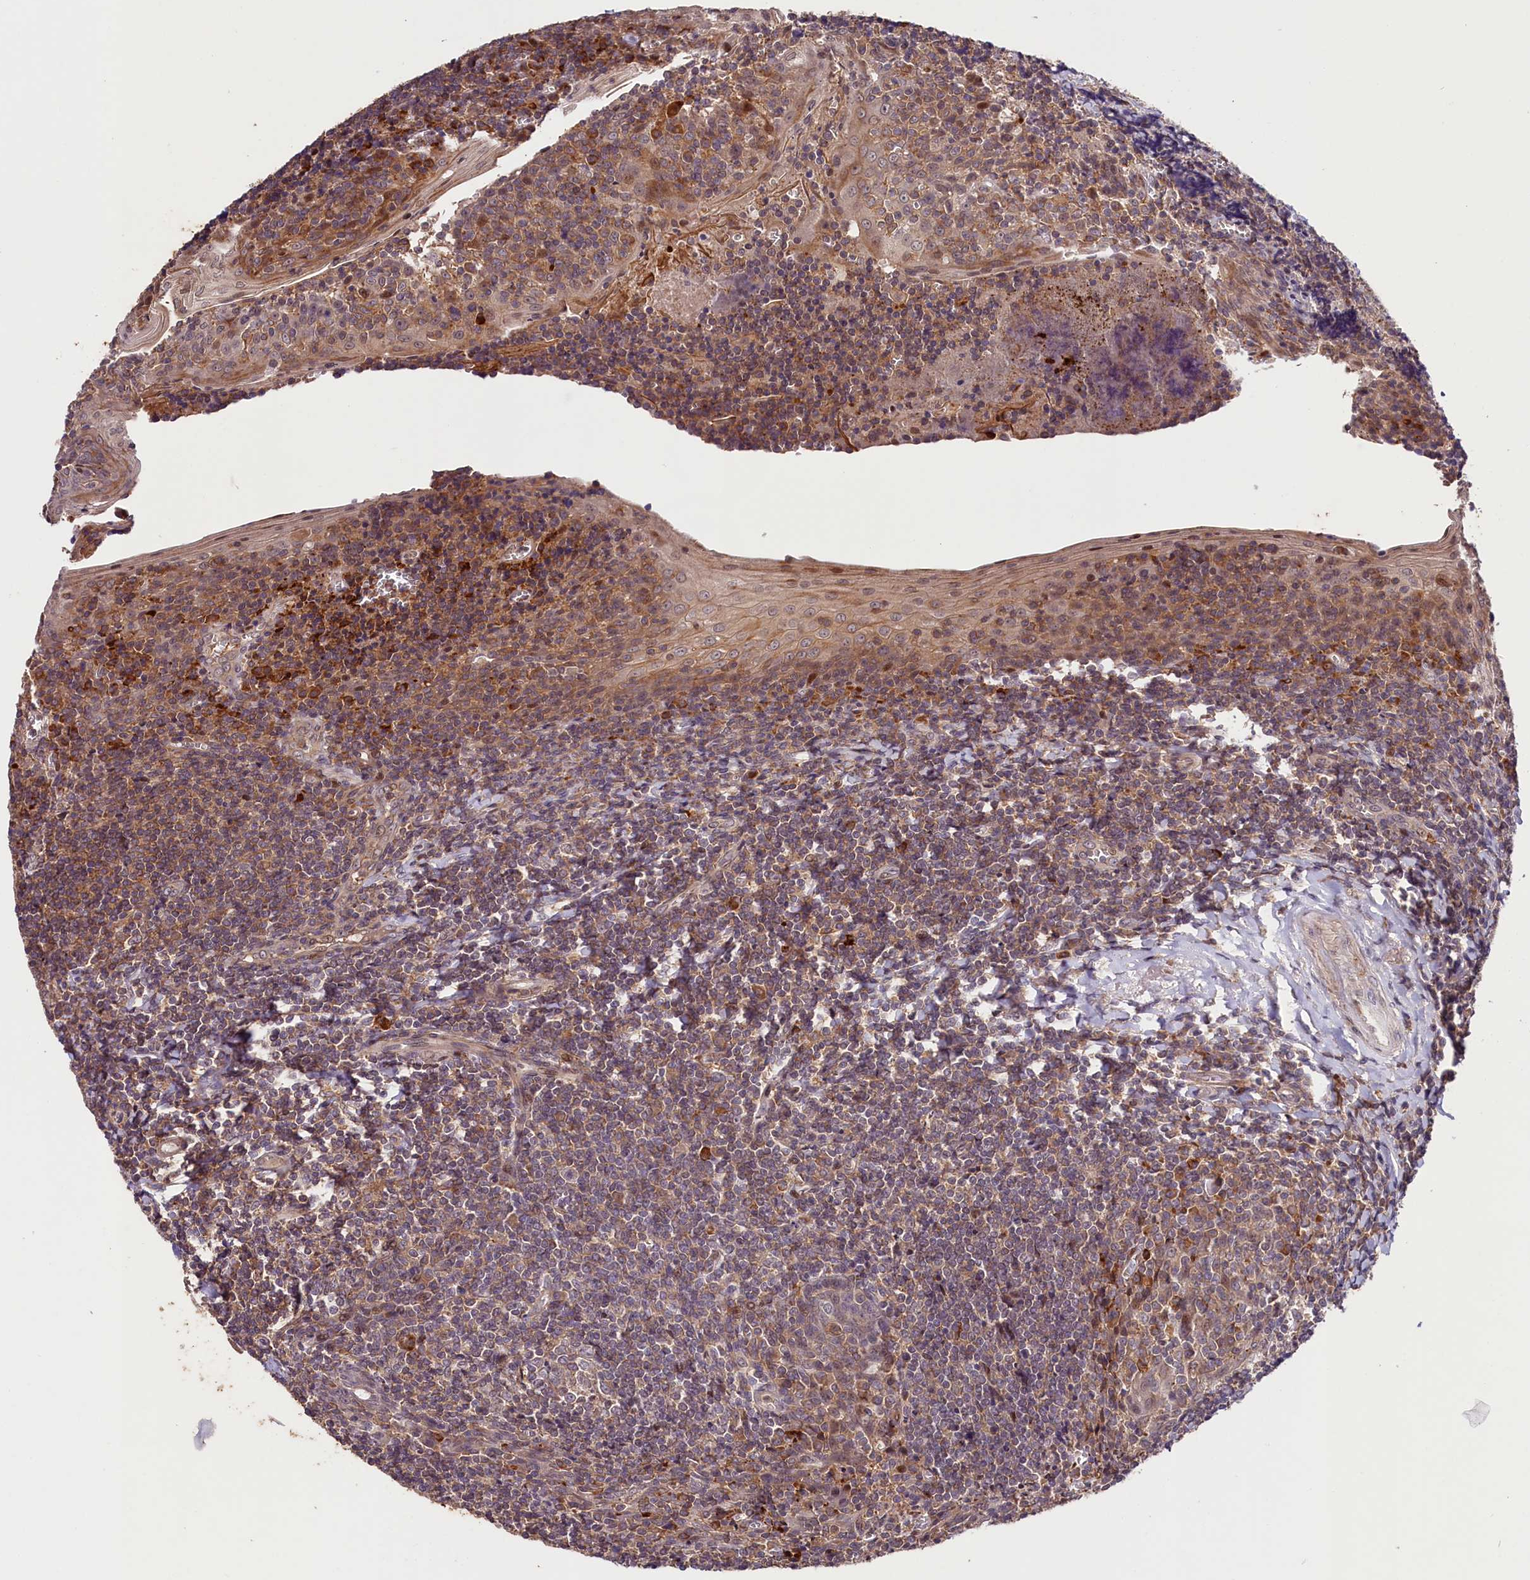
{"staining": {"intensity": "weak", "quantity": "25%-75%", "location": "cytoplasmic/membranous"}, "tissue": "tonsil", "cell_type": "Germinal center cells", "image_type": "normal", "snomed": [{"axis": "morphology", "description": "Normal tissue, NOS"}, {"axis": "topography", "description": "Tonsil"}], "caption": "IHC of unremarkable tonsil shows low levels of weak cytoplasmic/membranous staining in about 25%-75% of germinal center cells. Using DAB (3,3'-diaminobenzidine) (brown) and hematoxylin (blue) stains, captured at high magnification using brightfield microscopy.", "gene": "CACNA1H", "patient": {"sex": "male", "age": 27}}